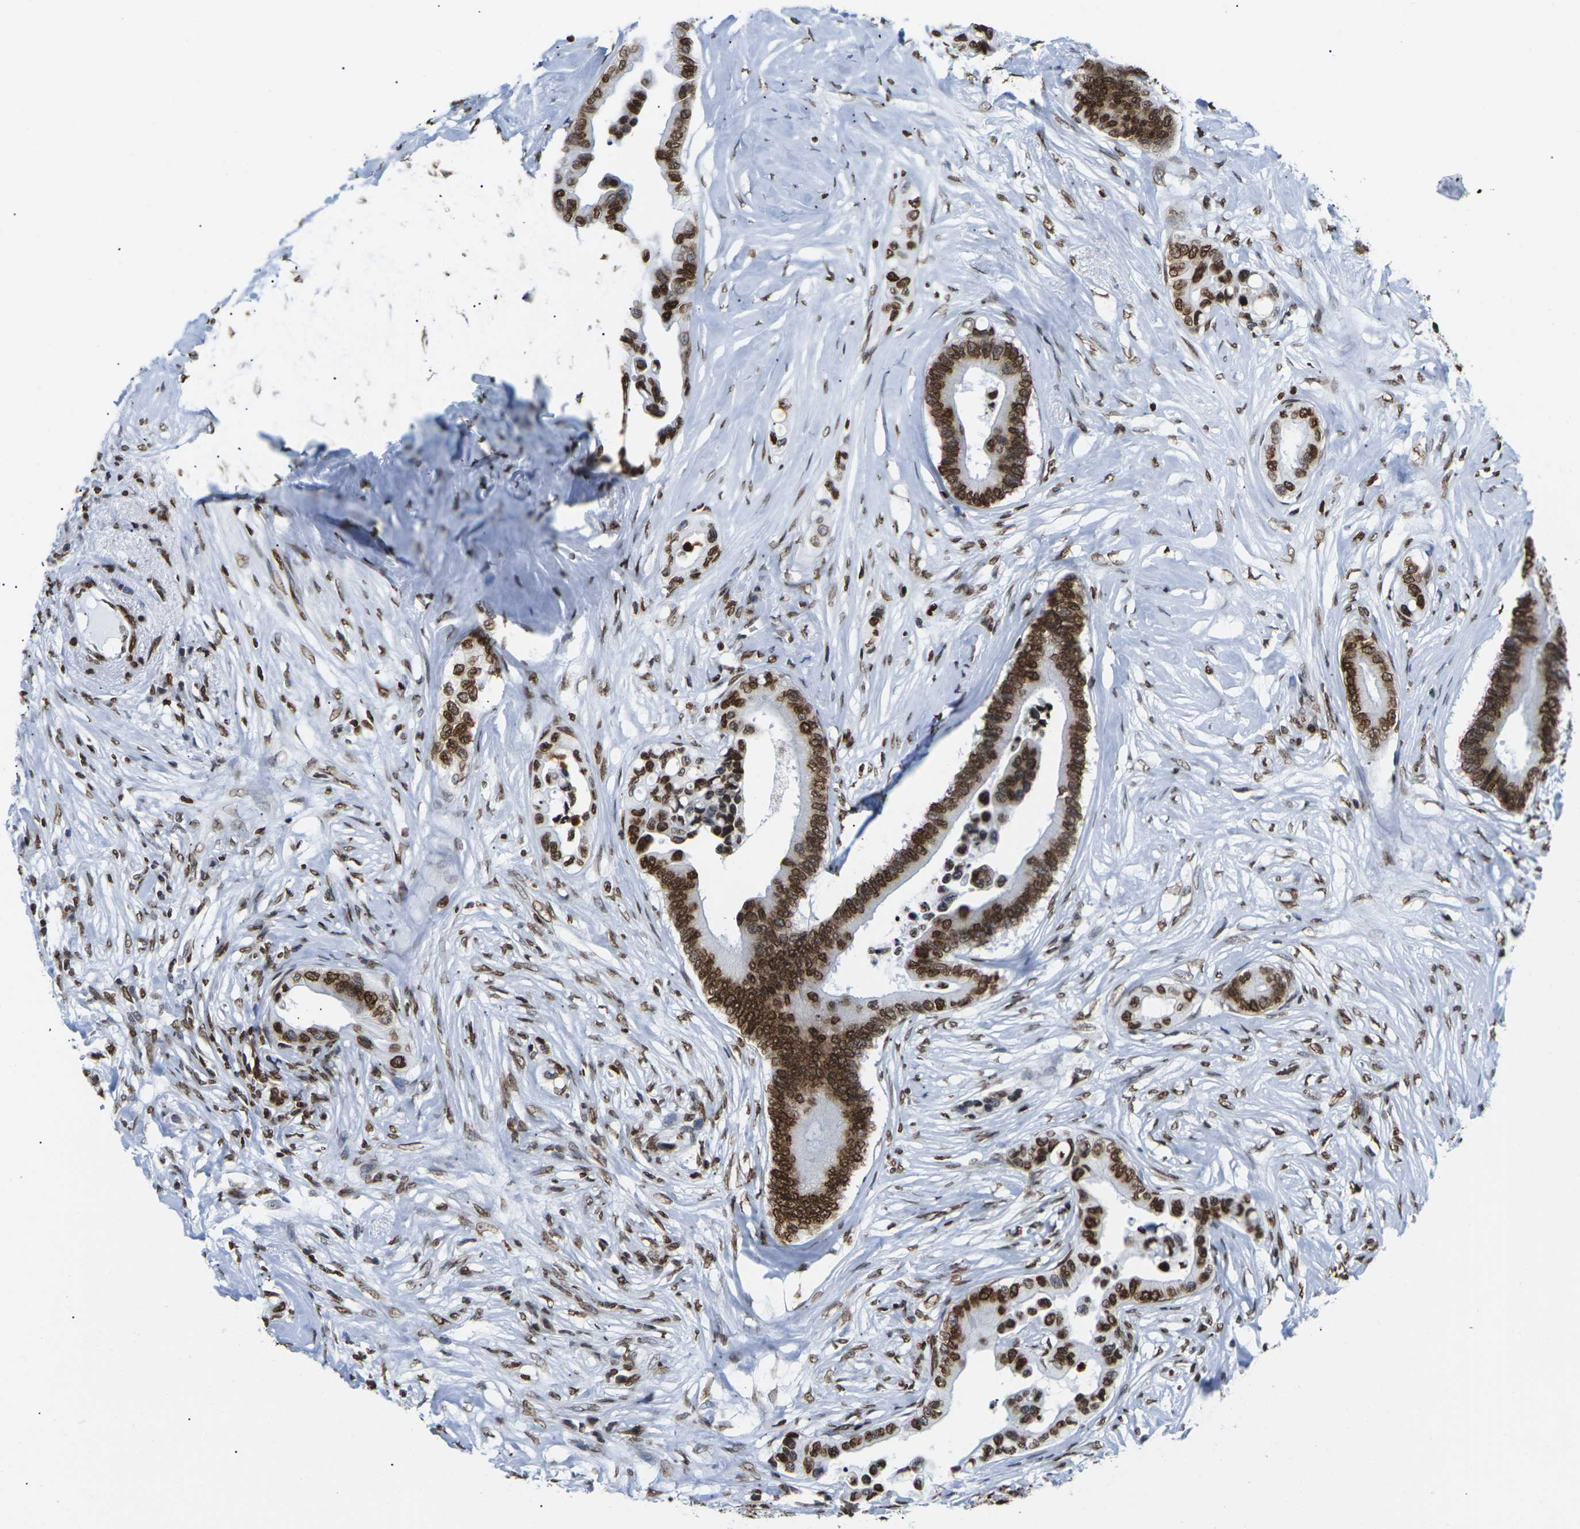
{"staining": {"intensity": "strong", "quantity": ">75%", "location": "cytoplasmic/membranous,nuclear"}, "tissue": "colorectal cancer", "cell_type": "Tumor cells", "image_type": "cancer", "snomed": [{"axis": "morphology", "description": "Normal tissue, NOS"}, {"axis": "morphology", "description": "Adenocarcinoma, NOS"}, {"axis": "topography", "description": "Colon"}], "caption": "Protein analysis of colorectal cancer tissue demonstrates strong cytoplasmic/membranous and nuclear staining in approximately >75% of tumor cells.", "gene": "H2AC21", "patient": {"sex": "male", "age": 82}}